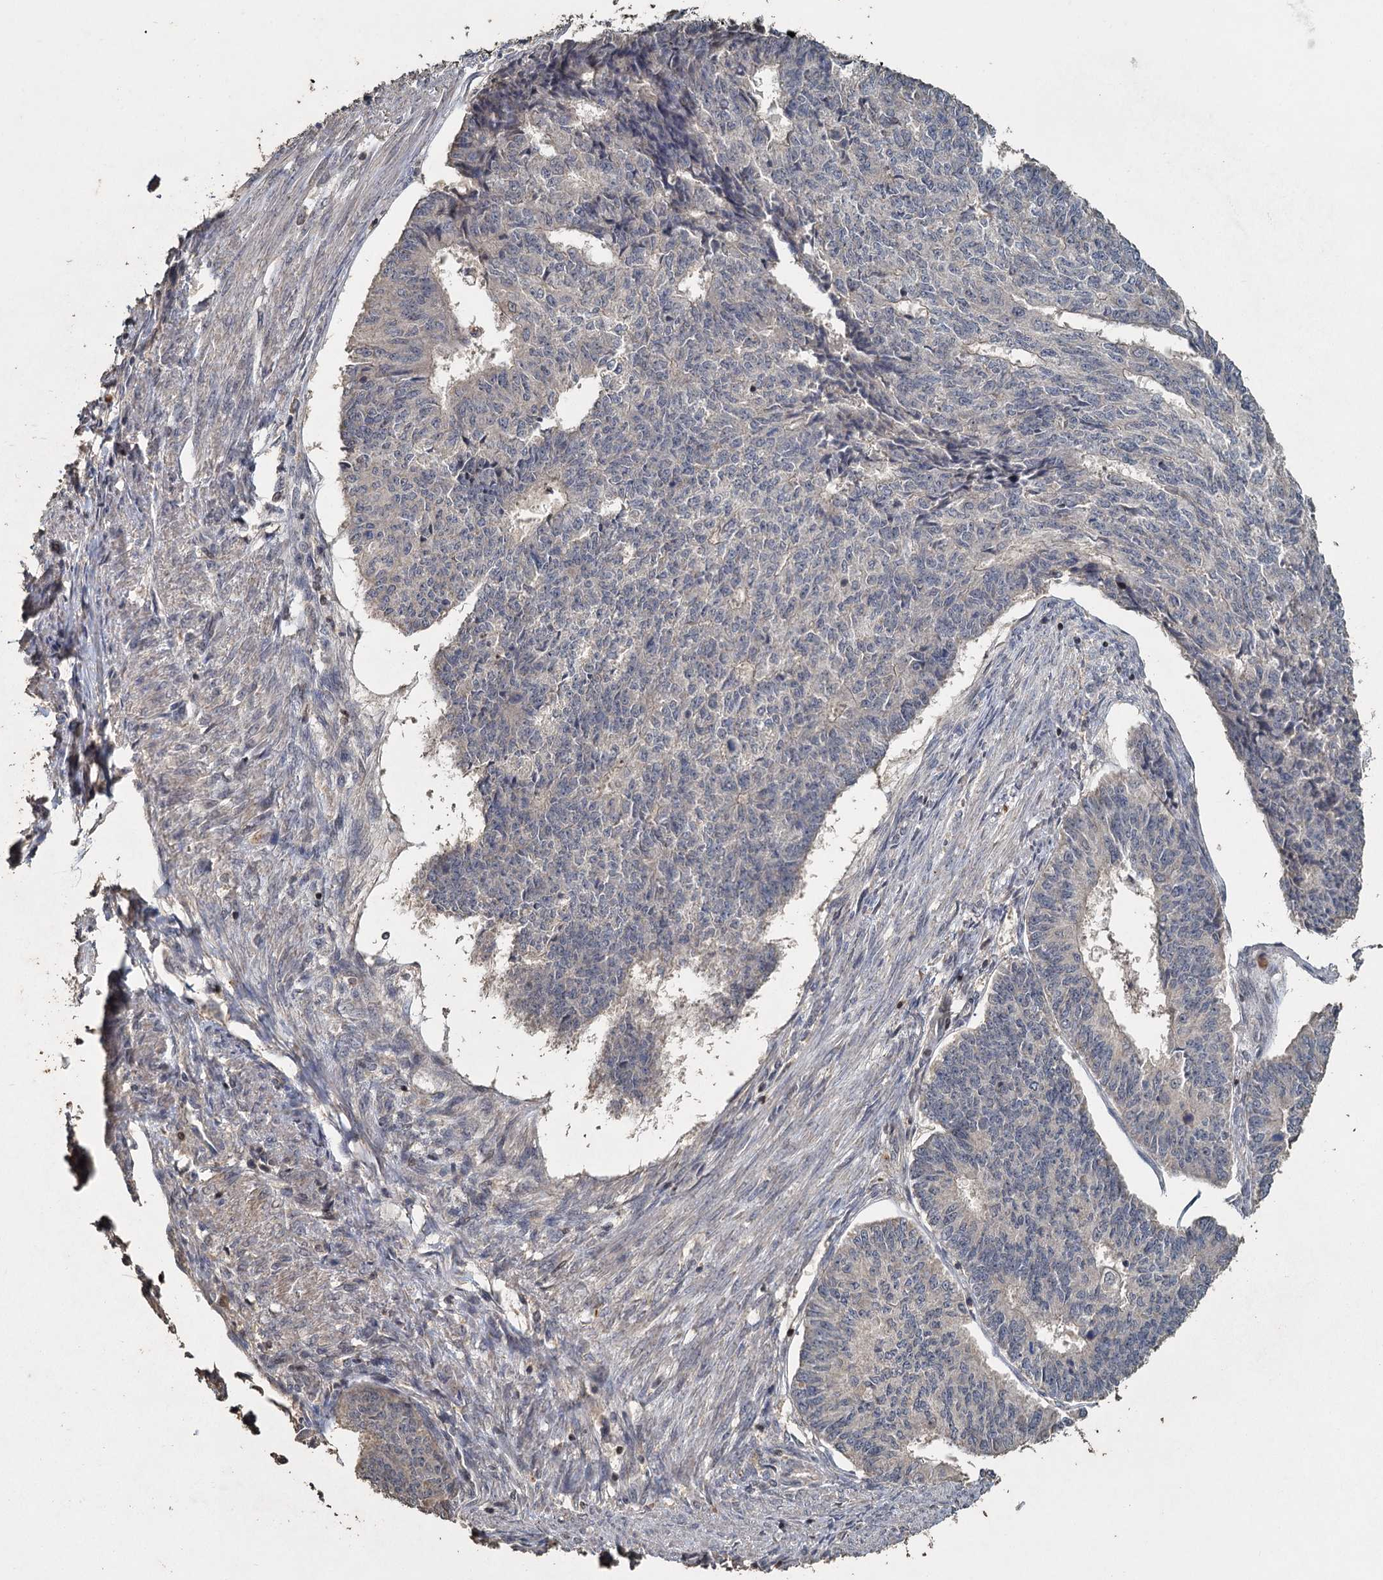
{"staining": {"intensity": "negative", "quantity": "none", "location": "none"}, "tissue": "endometrial cancer", "cell_type": "Tumor cells", "image_type": "cancer", "snomed": [{"axis": "morphology", "description": "Adenocarcinoma, NOS"}, {"axis": "topography", "description": "Endometrium"}], "caption": "This image is of endometrial cancer stained with IHC to label a protein in brown with the nuclei are counter-stained blue. There is no expression in tumor cells. (IHC, brightfield microscopy, high magnification).", "gene": "CCDC61", "patient": {"sex": "female", "age": 32}}